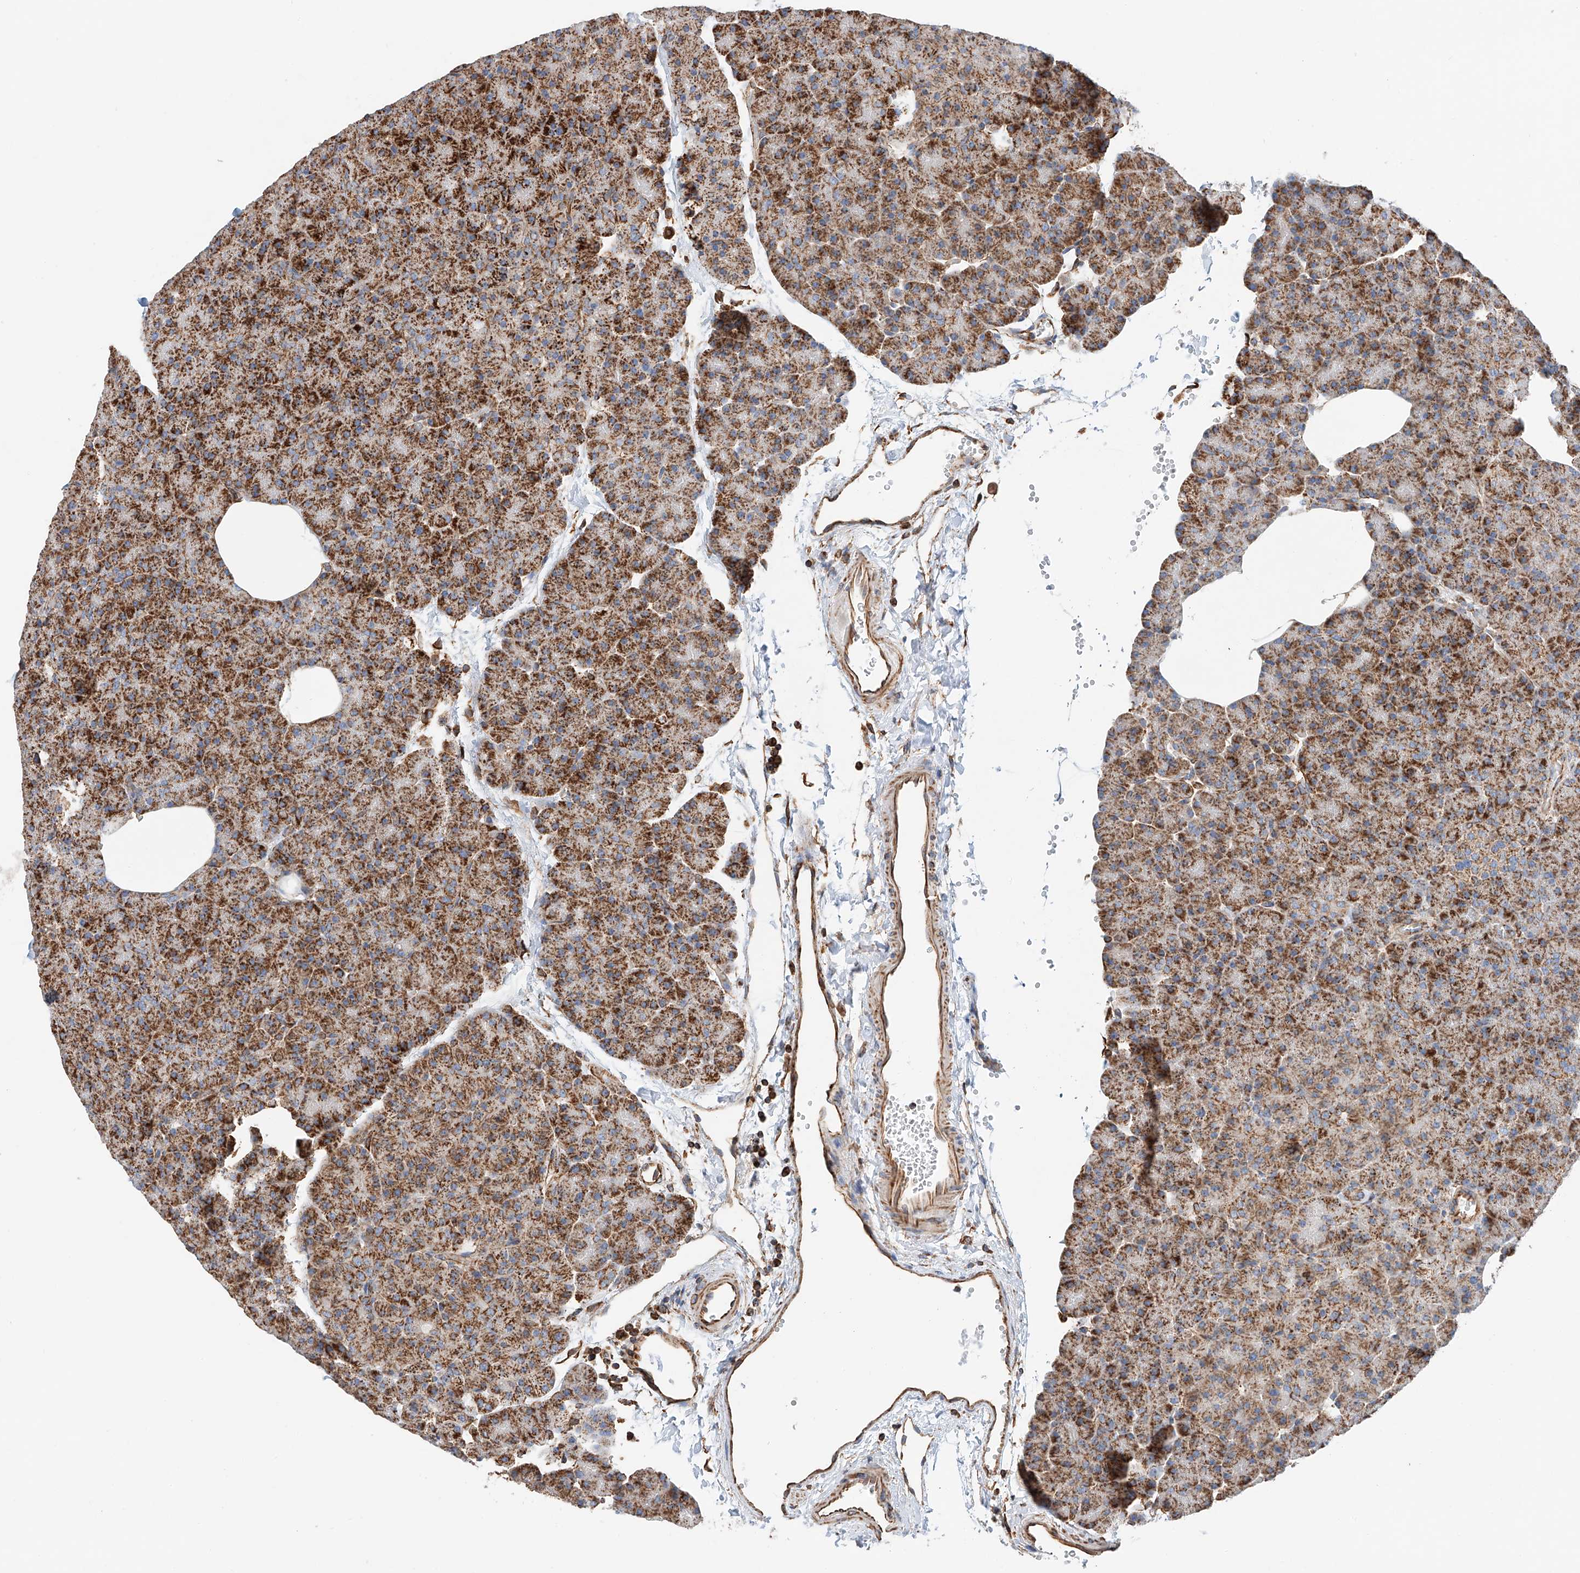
{"staining": {"intensity": "moderate", "quantity": ">75%", "location": "cytoplasmic/membranous"}, "tissue": "pancreas", "cell_type": "Exocrine glandular cells", "image_type": "normal", "snomed": [{"axis": "morphology", "description": "Normal tissue, NOS"}, {"axis": "morphology", "description": "Carcinoid, malignant, NOS"}, {"axis": "topography", "description": "Pancreas"}], "caption": "Immunohistochemistry (IHC) staining of unremarkable pancreas, which displays medium levels of moderate cytoplasmic/membranous staining in approximately >75% of exocrine glandular cells indicating moderate cytoplasmic/membranous protein staining. The staining was performed using DAB (brown) for protein detection and nuclei were counterstained in hematoxylin (blue).", "gene": "NDUFV3", "patient": {"sex": "female", "age": 35}}